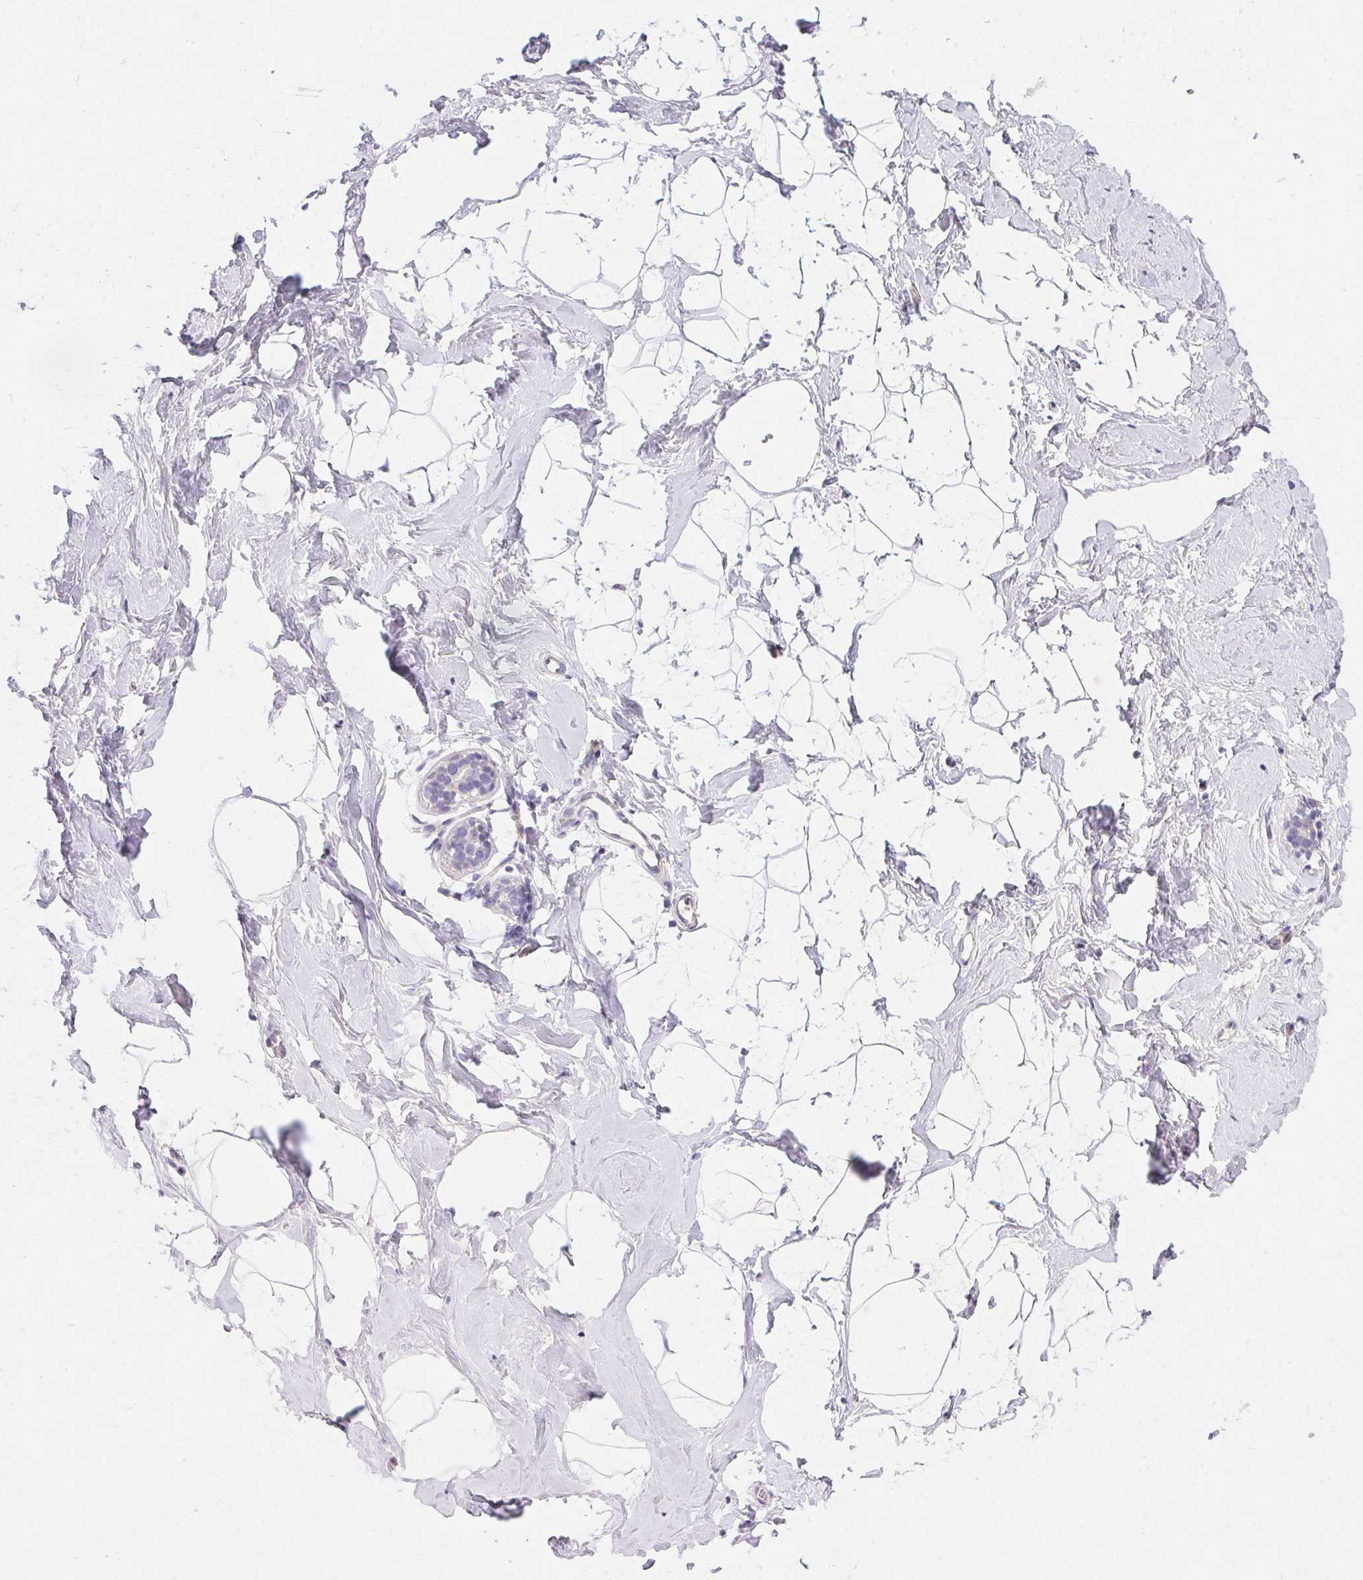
{"staining": {"intensity": "negative", "quantity": "none", "location": "none"}, "tissue": "breast", "cell_type": "Adipocytes", "image_type": "normal", "snomed": [{"axis": "morphology", "description": "Normal tissue, NOS"}, {"axis": "topography", "description": "Breast"}], "caption": "Immunohistochemical staining of normal breast demonstrates no significant expression in adipocytes.", "gene": "TRIP13", "patient": {"sex": "female", "age": 32}}